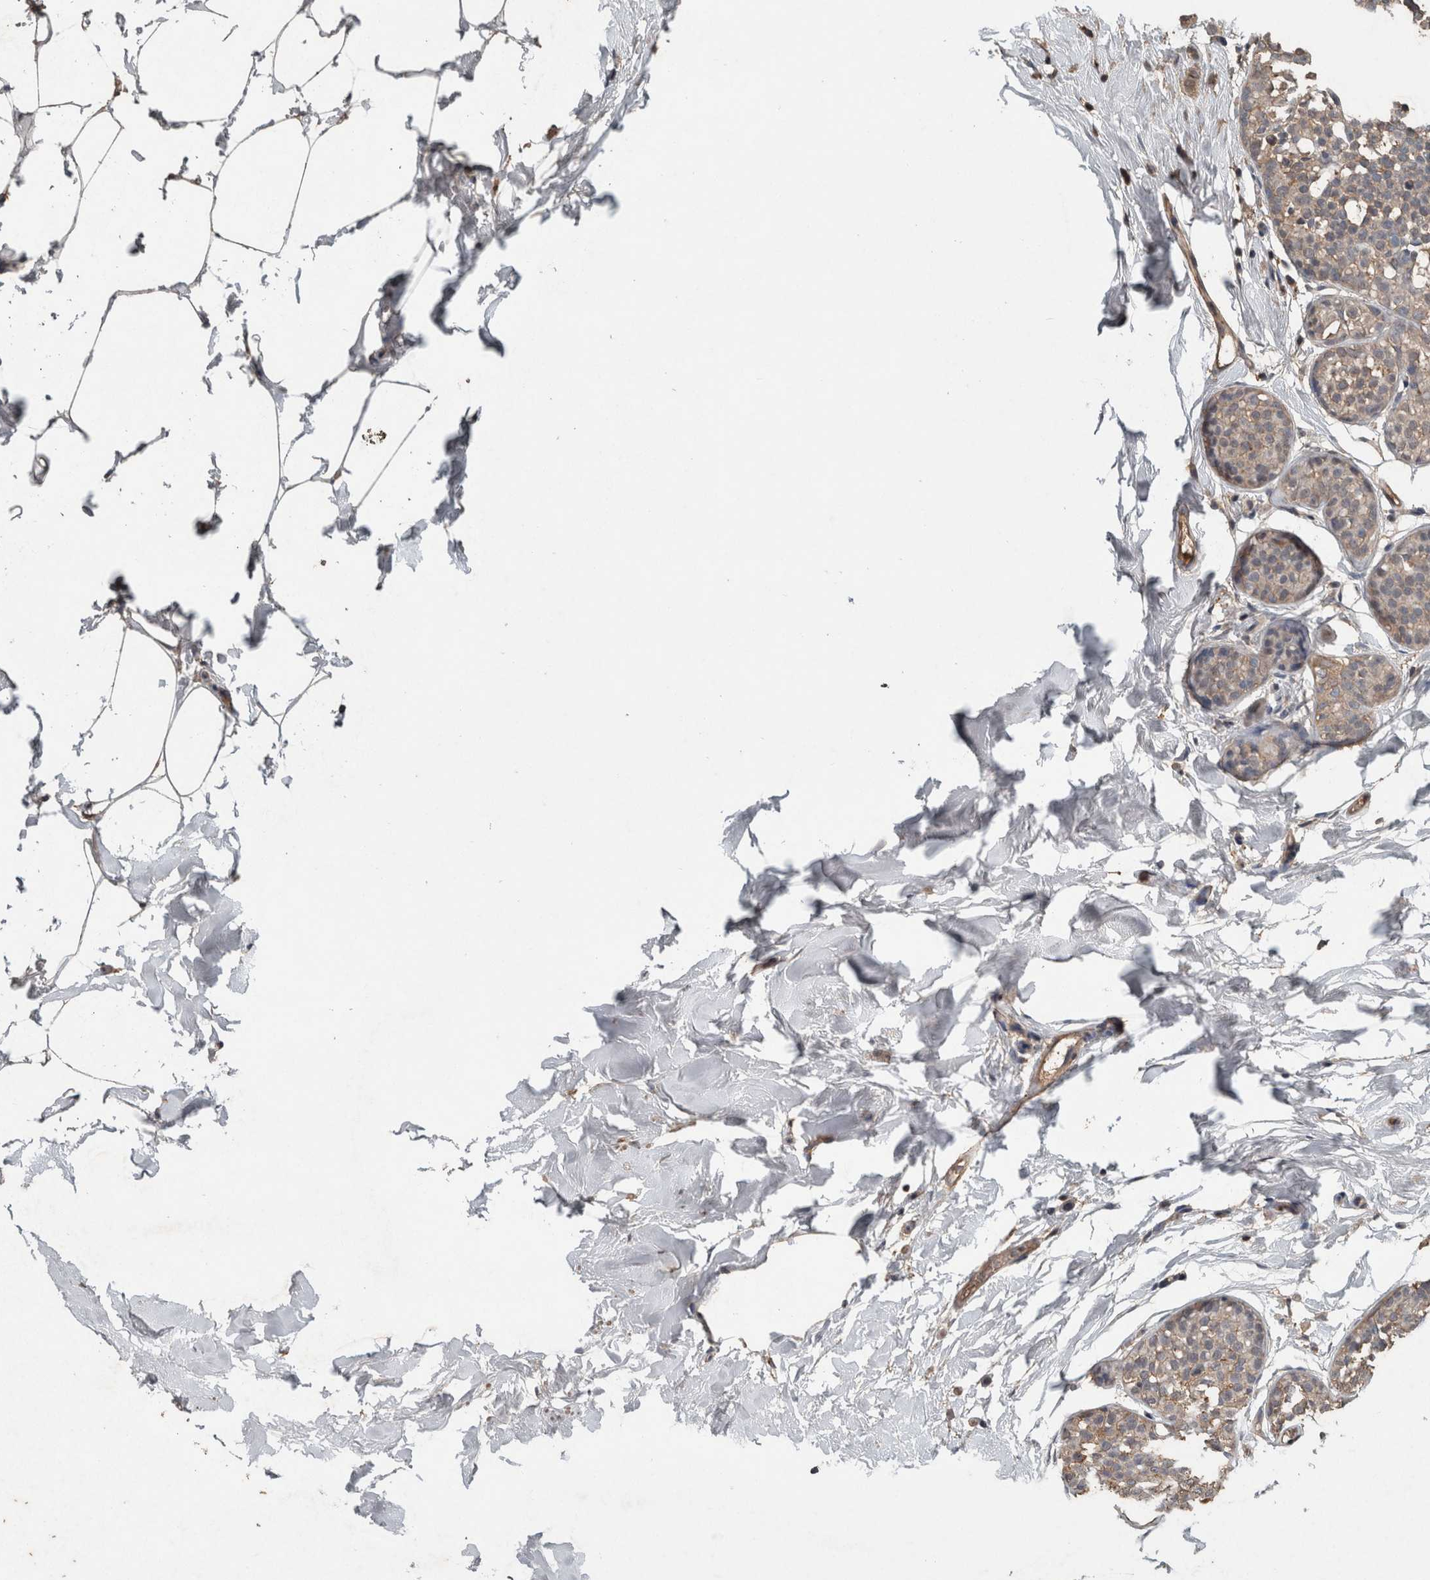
{"staining": {"intensity": "weak", "quantity": "<25%", "location": "cytoplasmic/membranous"}, "tissue": "breast cancer", "cell_type": "Tumor cells", "image_type": "cancer", "snomed": [{"axis": "morphology", "description": "Duct carcinoma"}, {"axis": "topography", "description": "Breast"}], "caption": "A histopathology image of human infiltrating ductal carcinoma (breast) is negative for staining in tumor cells. The staining was performed using DAB (3,3'-diaminobenzidine) to visualize the protein expression in brown, while the nuclei were stained in blue with hematoxylin (Magnification: 20x).", "gene": "FGFRL1", "patient": {"sex": "female", "age": 55}}